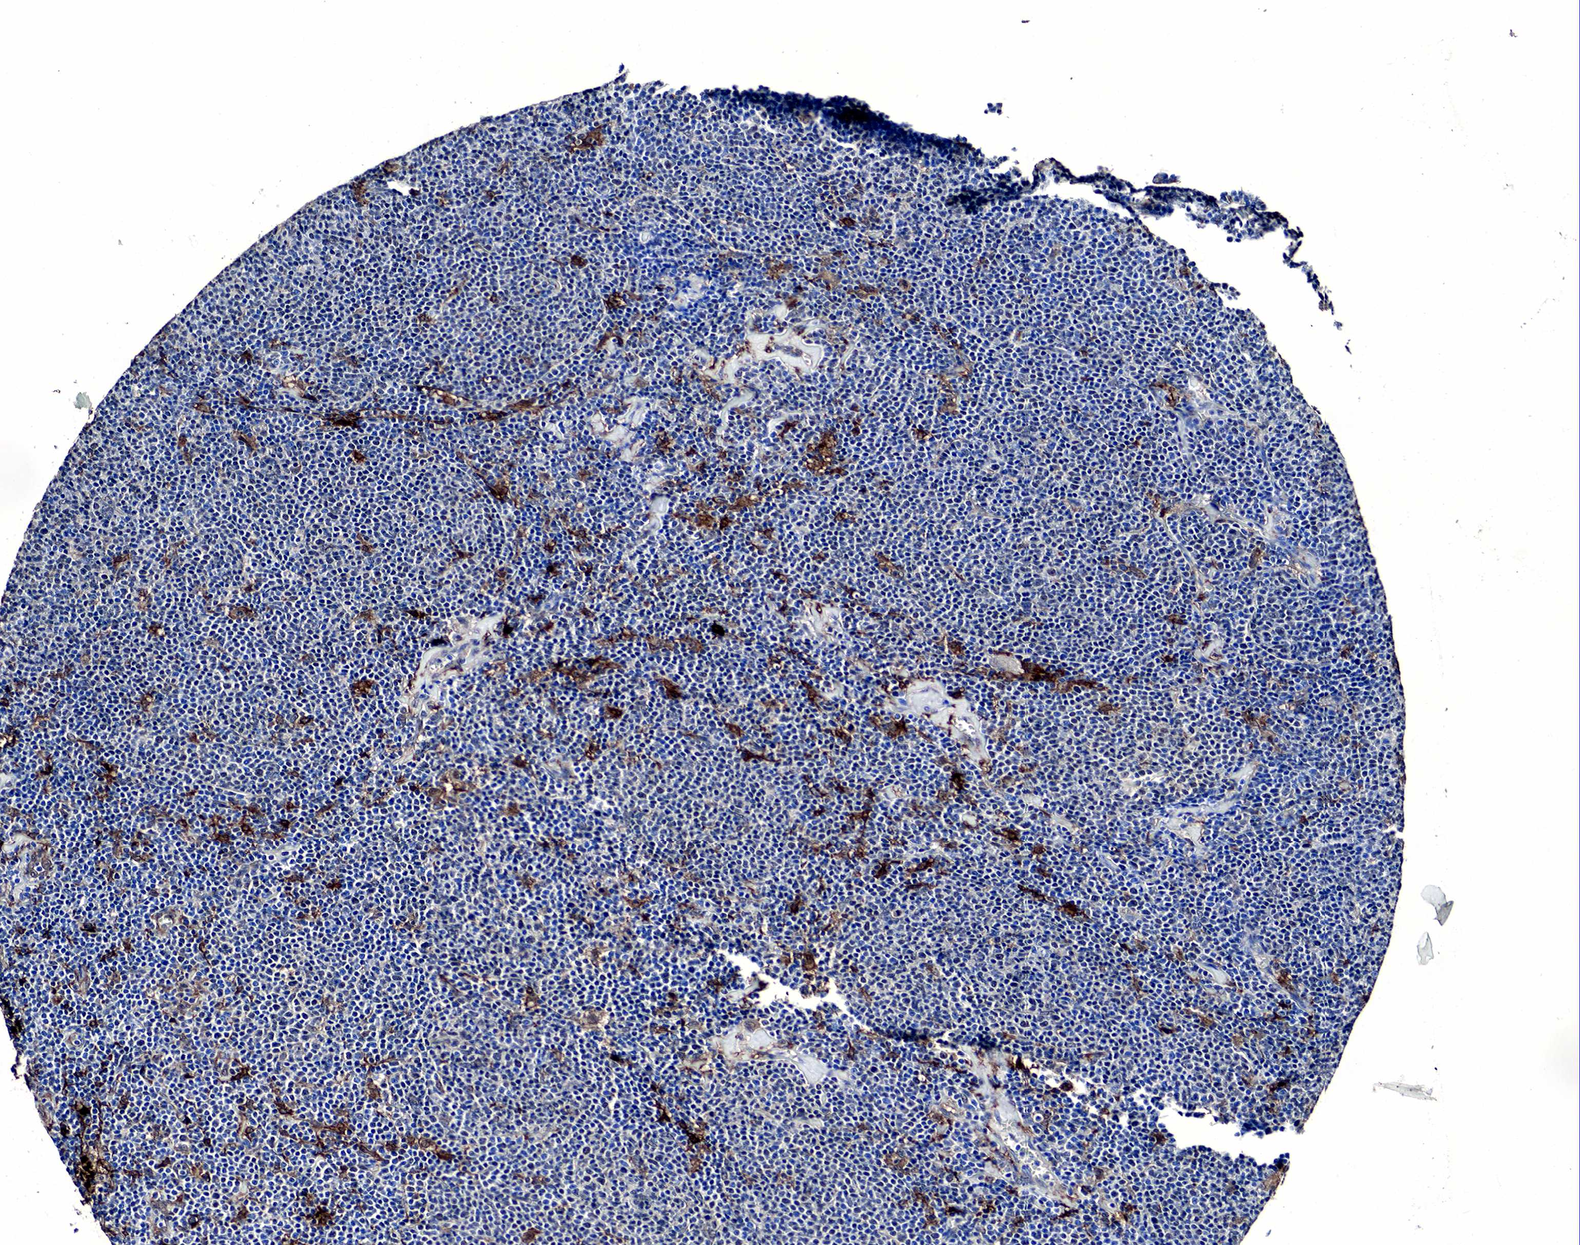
{"staining": {"intensity": "negative", "quantity": "none", "location": "none"}, "tissue": "lymphoma", "cell_type": "Tumor cells", "image_type": "cancer", "snomed": [{"axis": "morphology", "description": "Malignant lymphoma, non-Hodgkin's type, Low grade"}, {"axis": "topography", "description": "Lymph node"}], "caption": "Tumor cells are negative for brown protein staining in lymphoma.", "gene": "SPIN1", "patient": {"sex": "male", "age": 65}}